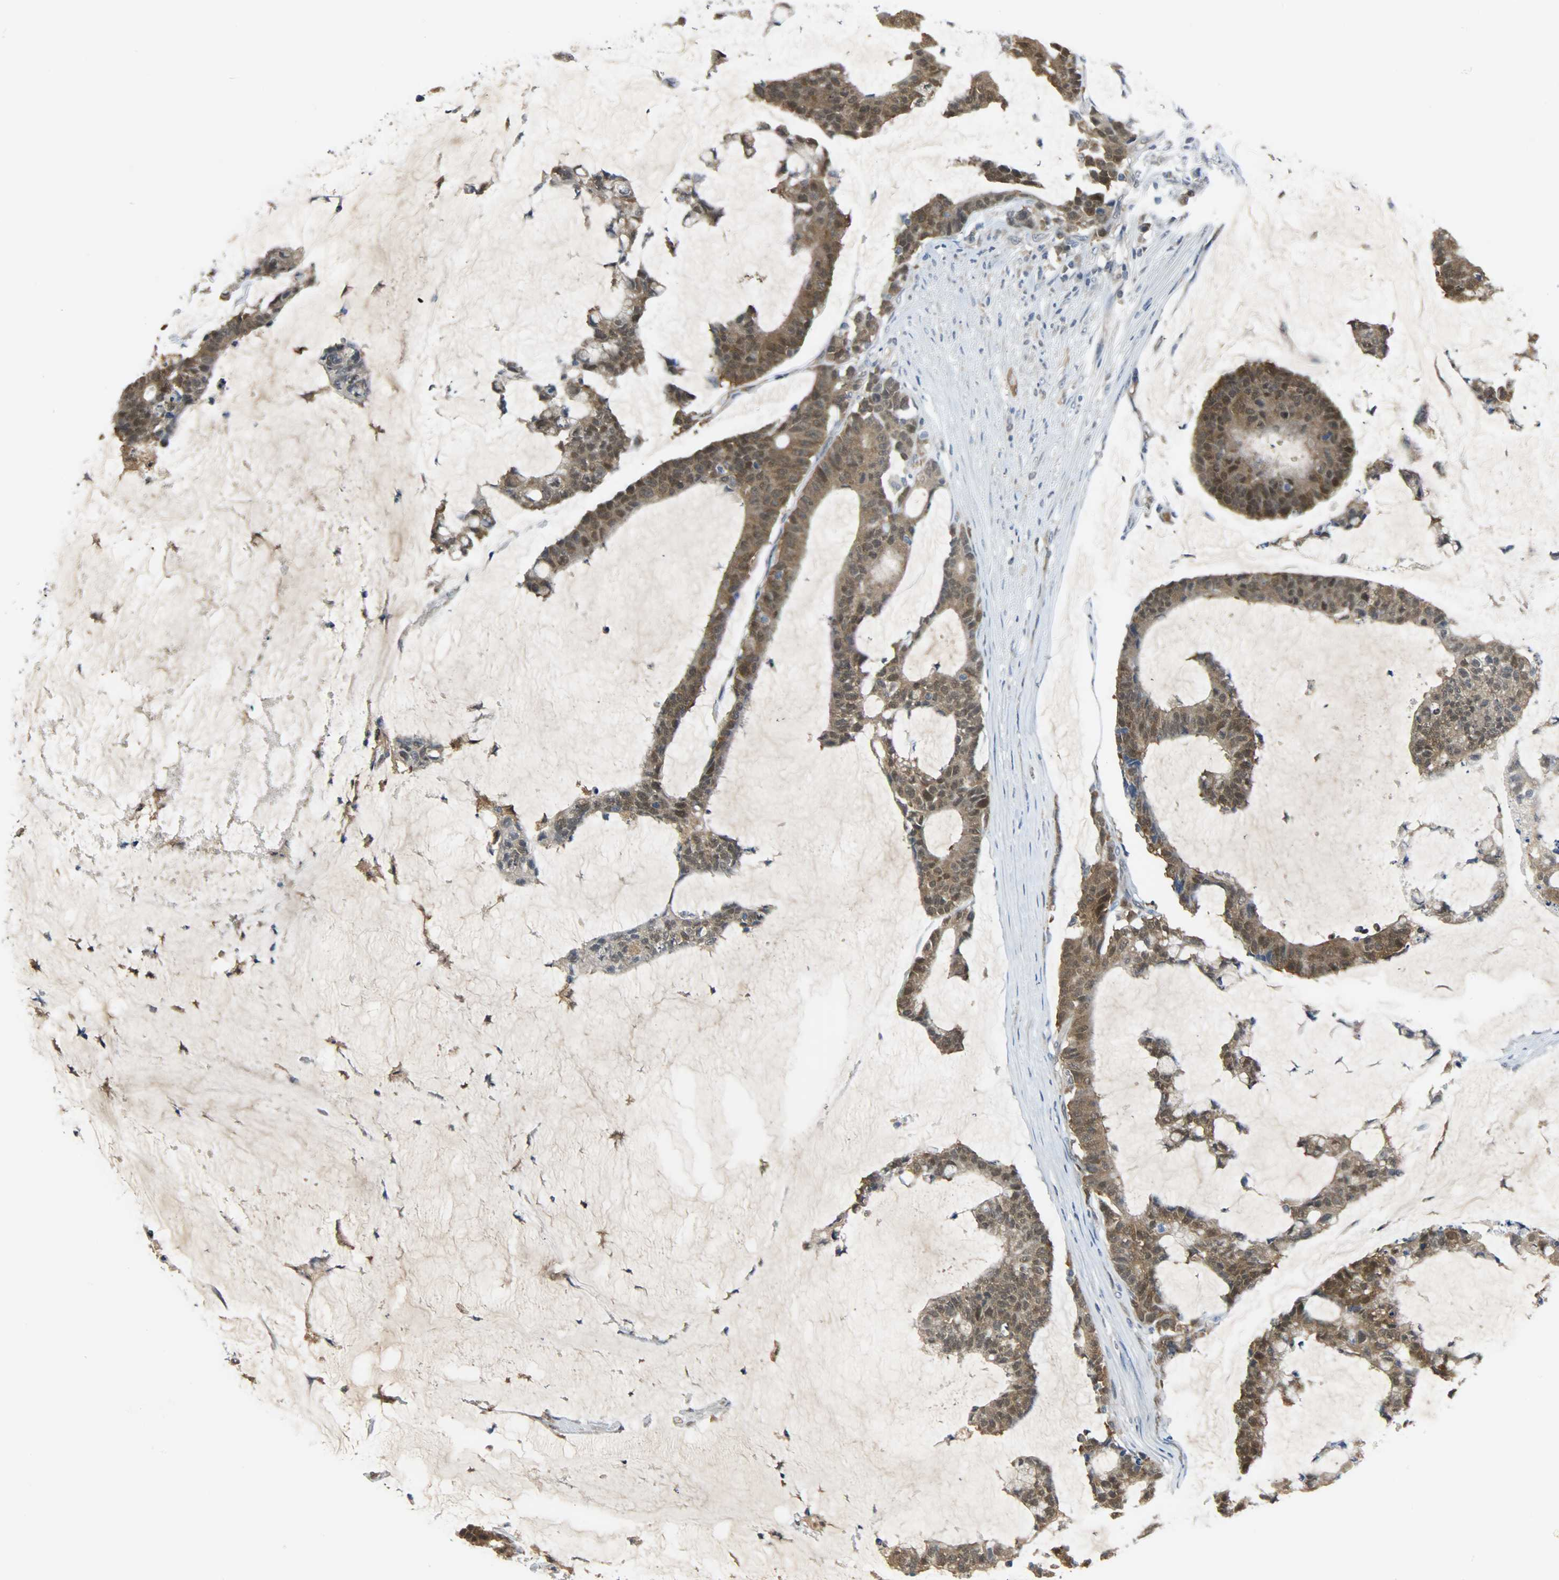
{"staining": {"intensity": "strong", "quantity": ">75%", "location": "cytoplasmic/membranous,nuclear"}, "tissue": "colorectal cancer", "cell_type": "Tumor cells", "image_type": "cancer", "snomed": [{"axis": "morphology", "description": "Adenocarcinoma, NOS"}, {"axis": "topography", "description": "Colon"}], "caption": "Colorectal cancer (adenocarcinoma) was stained to show a protein in brown. There is high levels of strong cytoplasmic/membranous and nuclear expression in about >75% of tumor cells.", "gene": "EIF4EBP1", "patient": {"sex": "female", "age": 84}}